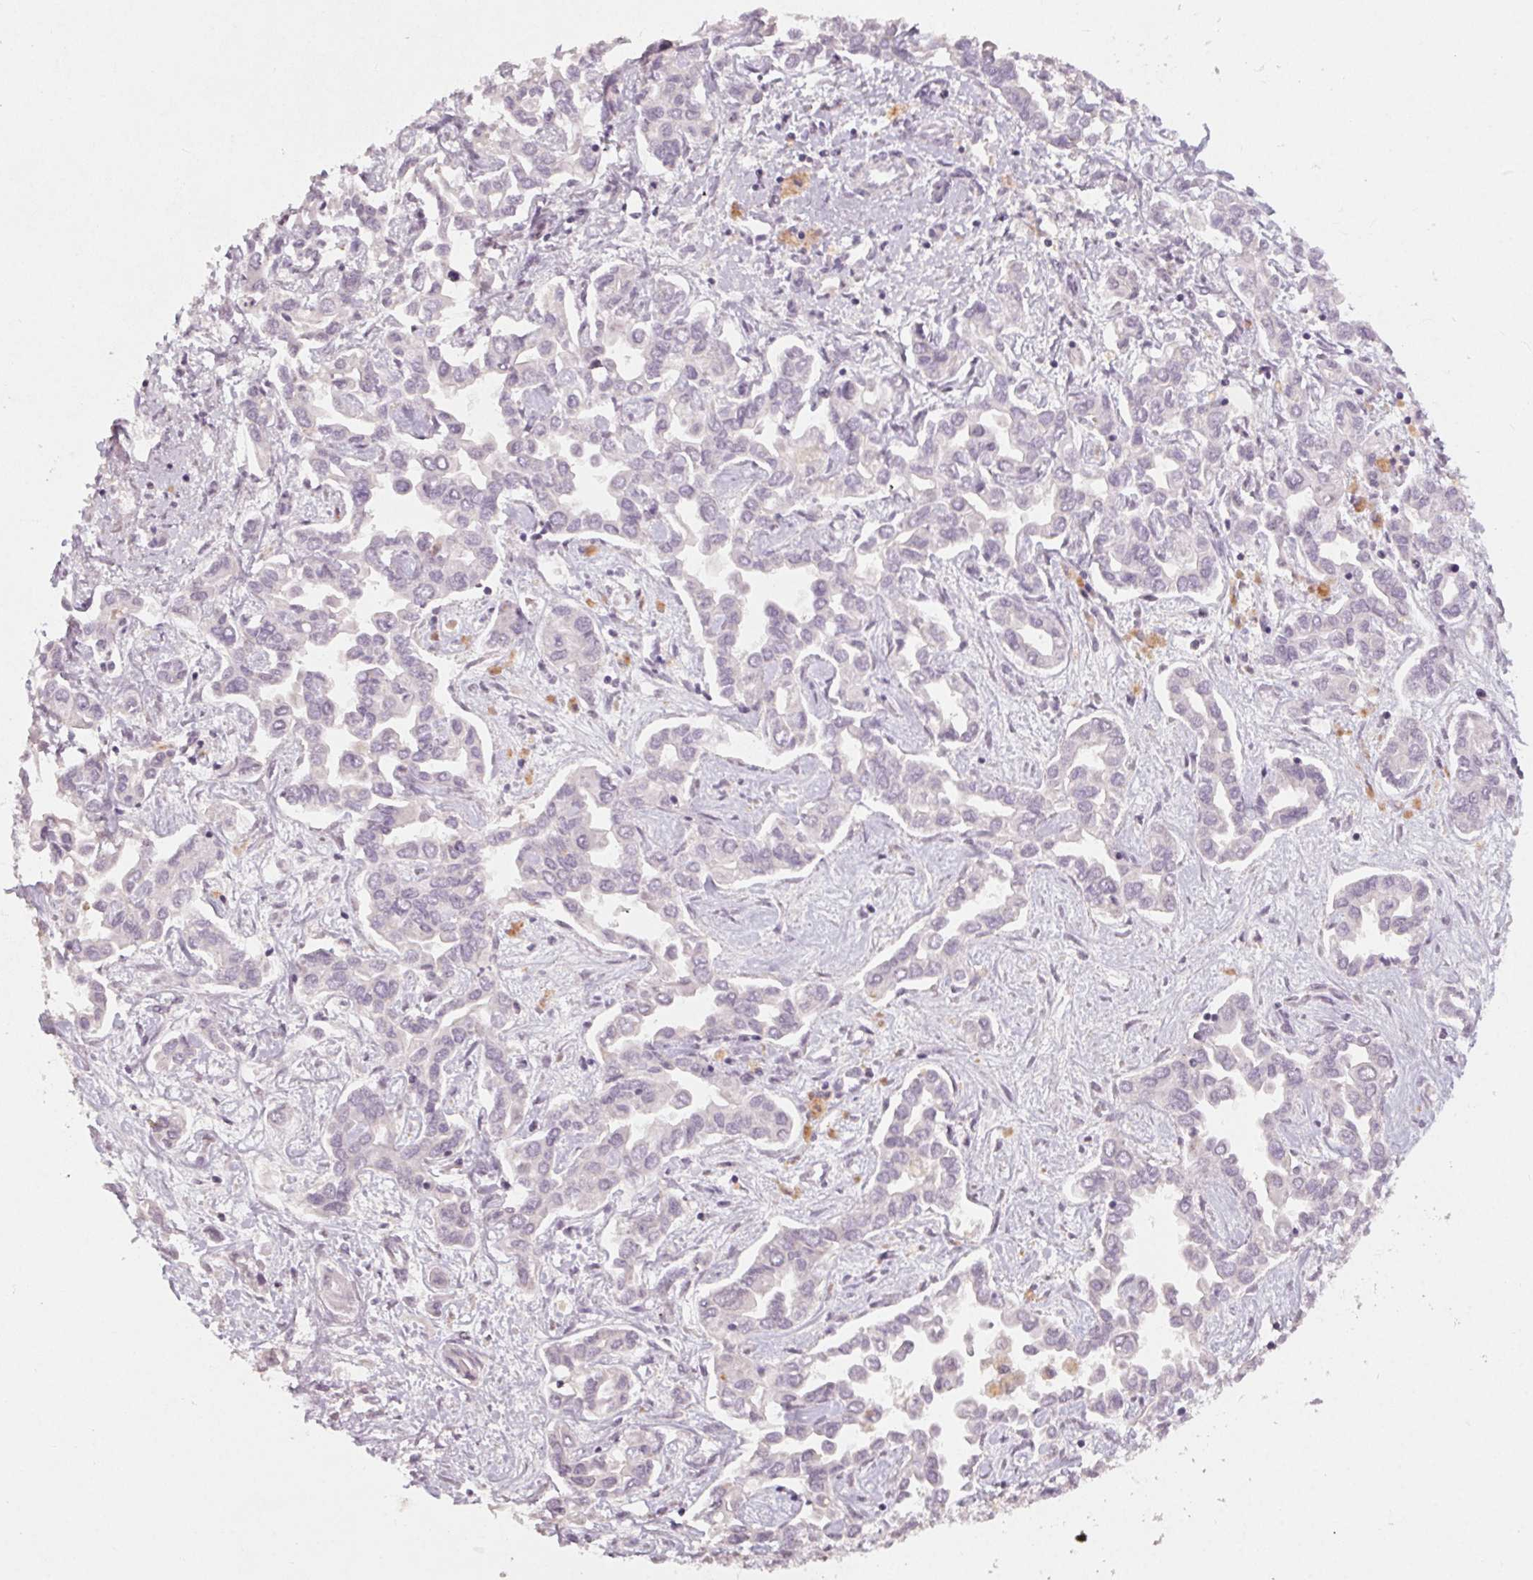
{"staining": {"intensity": "negative", "quantity": "none", "location": "none"}, "tissue": "liver cancer", "cell_type": "Tumor cells", "image_type": "cancer", "snomed": [{"axis": "morphology", "description": "Cholangiocarcinoma"}, {"axis": "topography", "description": "Liver"}], "caption": "DAB immunohistochemical staining of liver cancer exhibits no significant expression in tumor cells.", "gene": "KLRC3", "patient": {"sex": "female", "age": 64}}